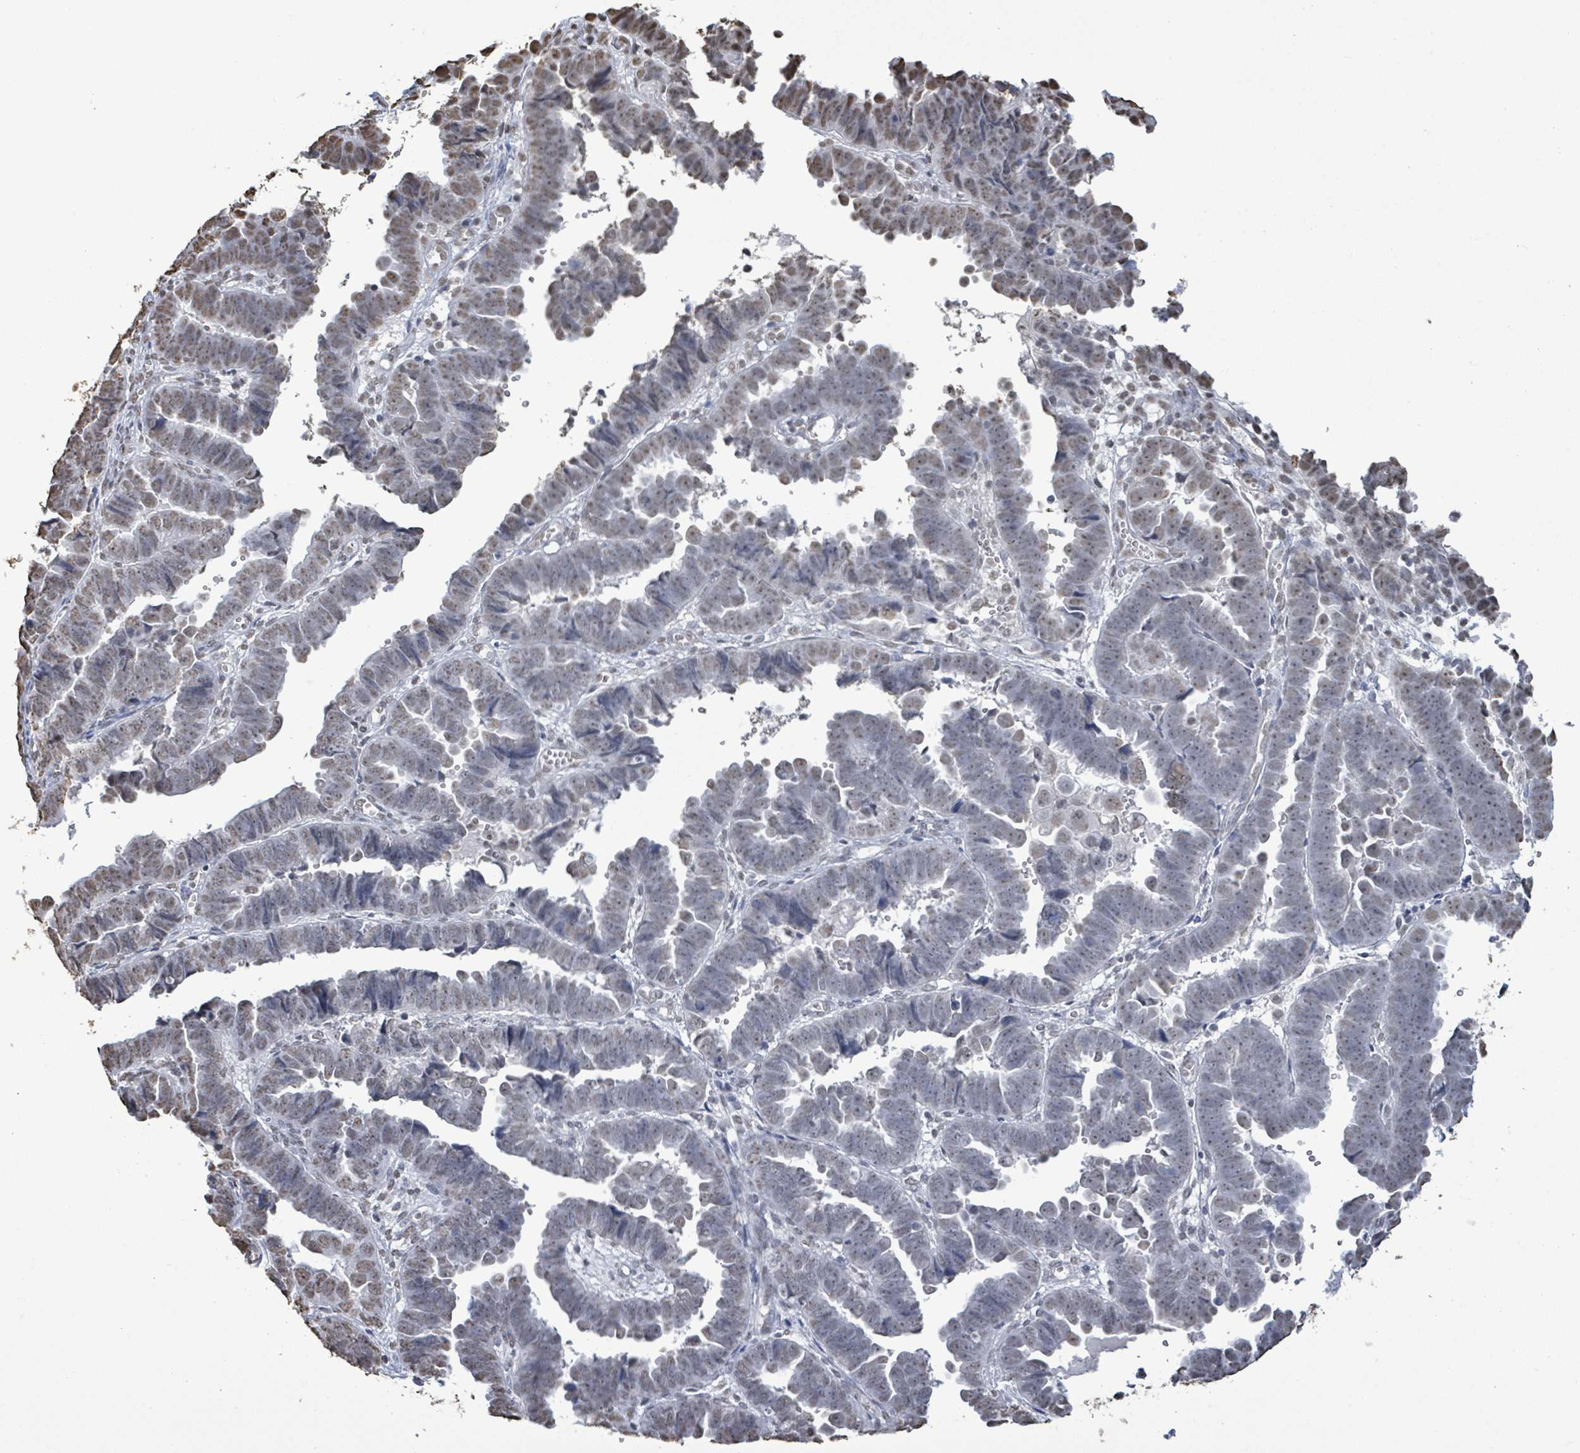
{"staining": {"intensity": "moderate", "quantity": "<25%", "location": "nuclear"}, "tissue": "endometrial cancer", "cell_type": "Tumor cells", "image_type": "cancer", "snomed": [{"axis": "morphology", "description": "Adenocarcinoma, NOS"}, {"axis": "topography", "description": "Endometrium"}], "caption": "Protein analysis of endometrial cancer tissue displays moderate nuclear expression in approximately <25% of tumor cells.", "gene": "SAMD14", "patient": {"sex": "female", "age": 75}}